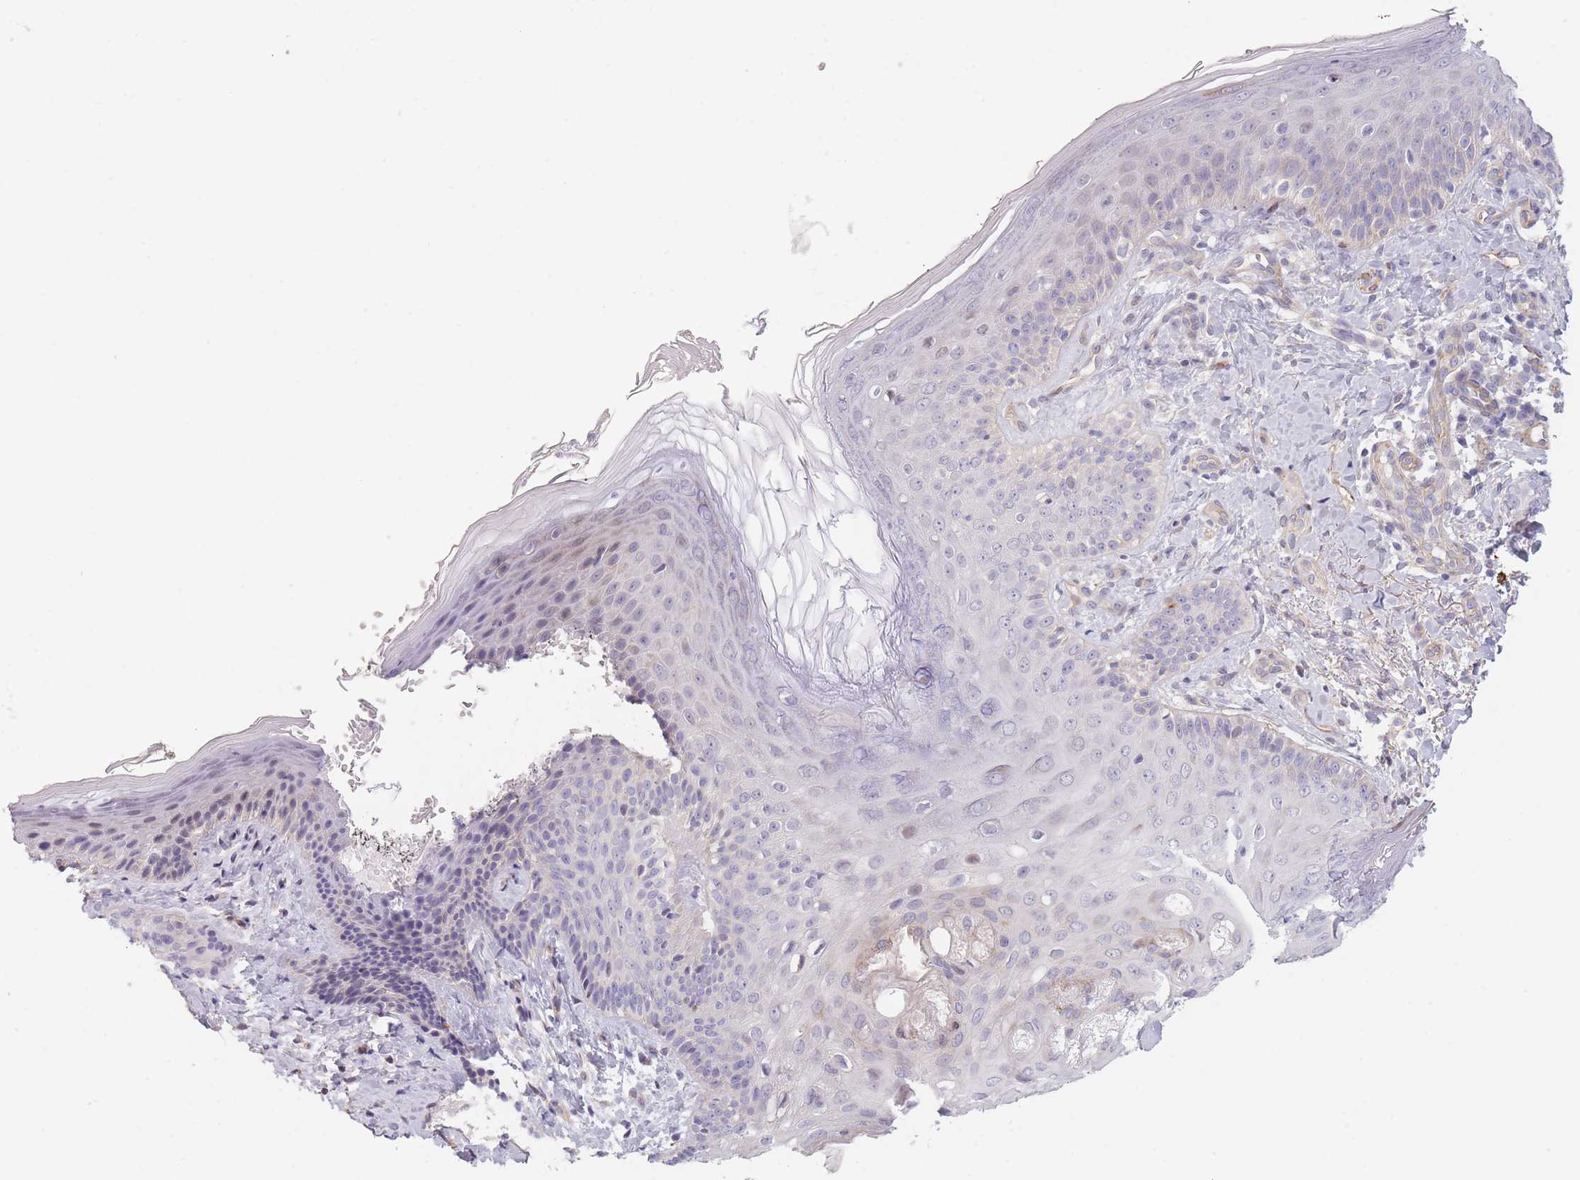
{"staining": {"intensity": "weak", "quantity": ">75%", "location": "cytoplasmic/membranous"}, "tissue": "skin", "cell_type": "Fibroblasts", "image_type": "normal", "snomed": [{"axis": "morphology", "description": "Normal tissue, NOS"}, {"axis": "topography", "description": "Skin"}], "caption": "Immunohistochemical staining of unremarkable human skin reveals weak cytoplasmic/membranous protein expression in approximately >75% of fibroblasts. Immunohistochemistry stains the protein of interest in brown and the nuclei are stained blue.", "gene": "SLC7A6", "patient": {"sex": "male", "age": 57}}